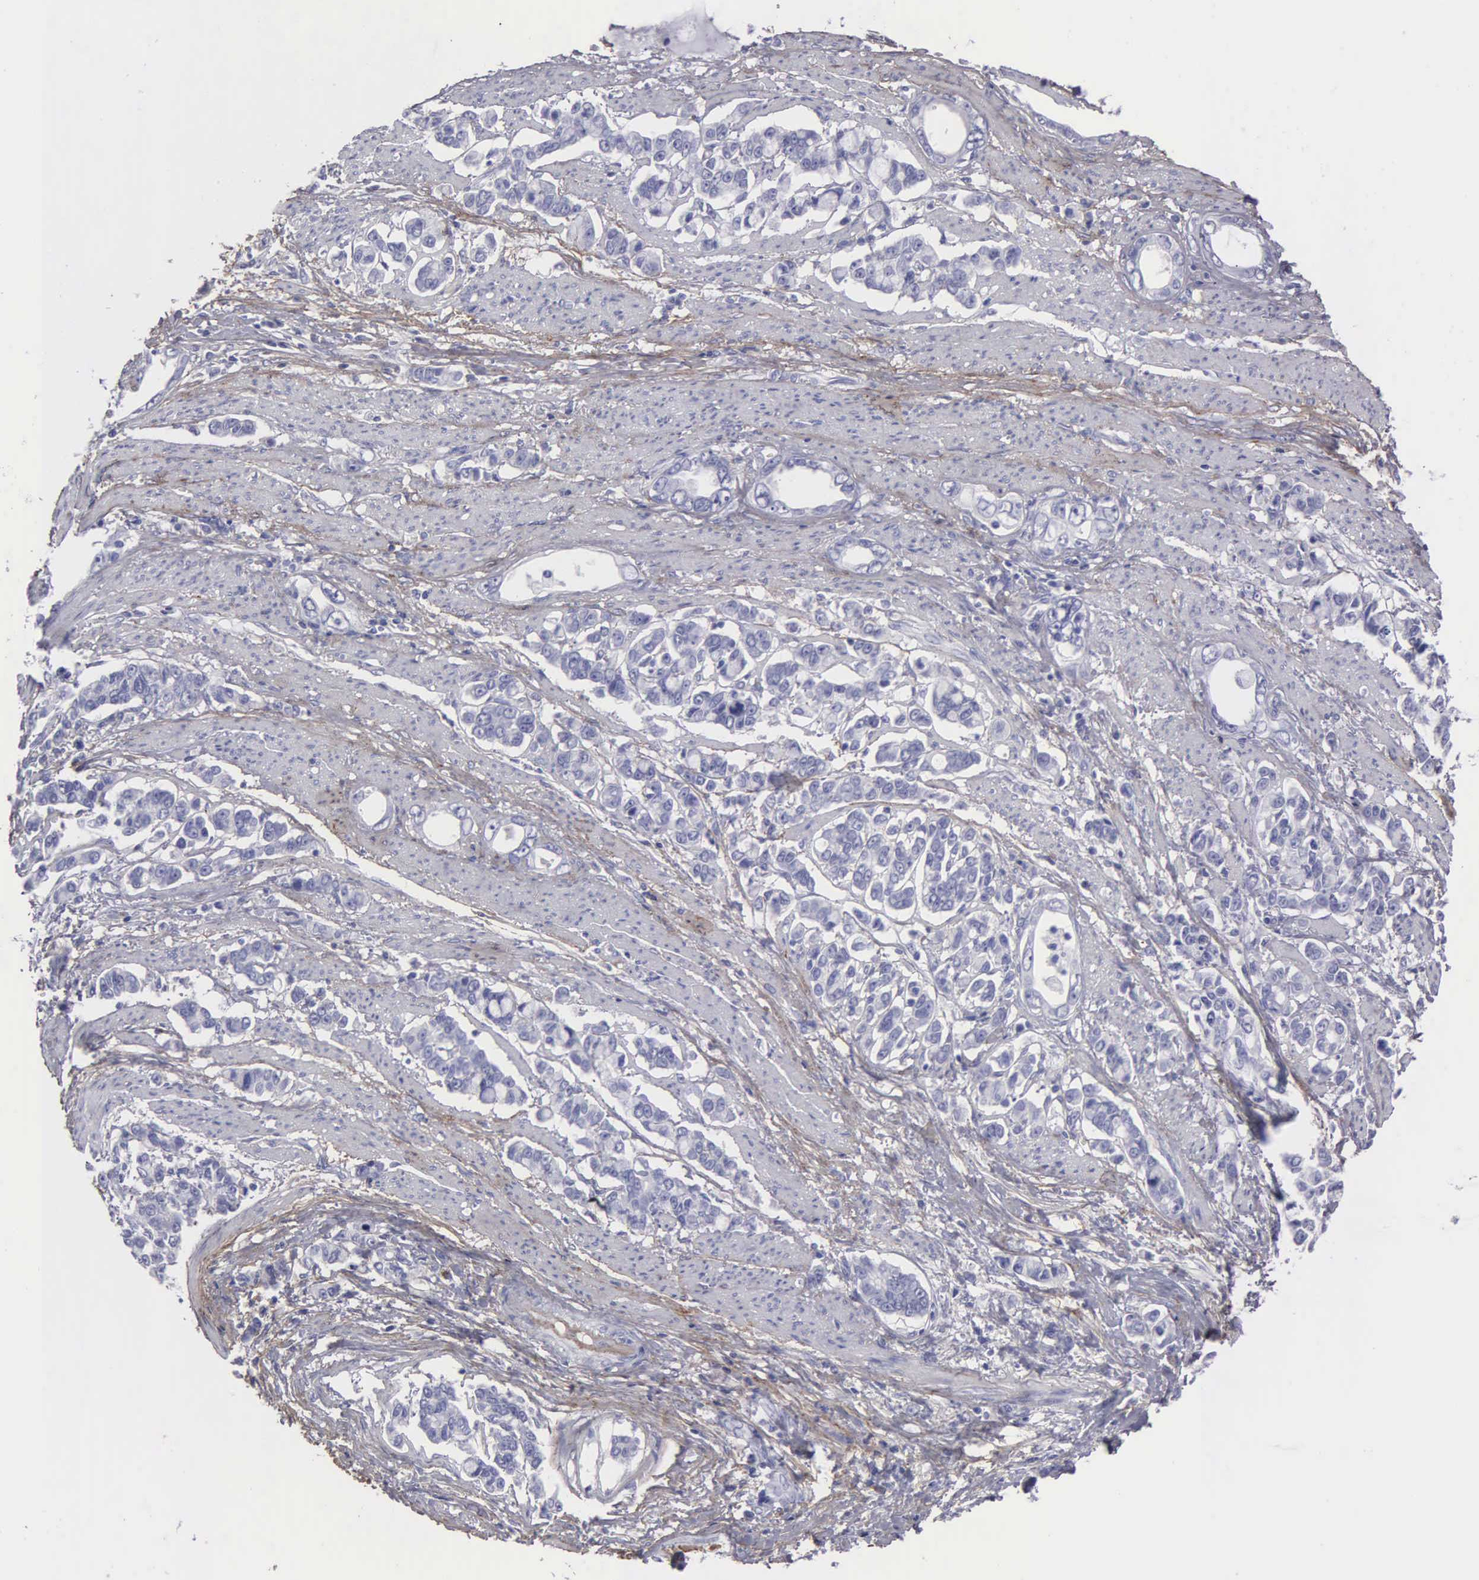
{"staining": {"intensity": "negative", "quantity": "none", "location": "none"}, "tissue": "stomach cancer", "cell_type": "Tumor cells", "image_type": "cancer", "snomed": [{"axis": "morphology", "description": "Adenocarcinoma, NOS"}, {"axis": "topography", "description": "Stomach"}], "caption": "High power microscopy histopathology image of an immunohistochemistry image of adenocarcinoma (stomach), revealing no significant expression in tumor cells.", "gene": "FBLN5", "patient": {"sex": "male", "age": 78}}